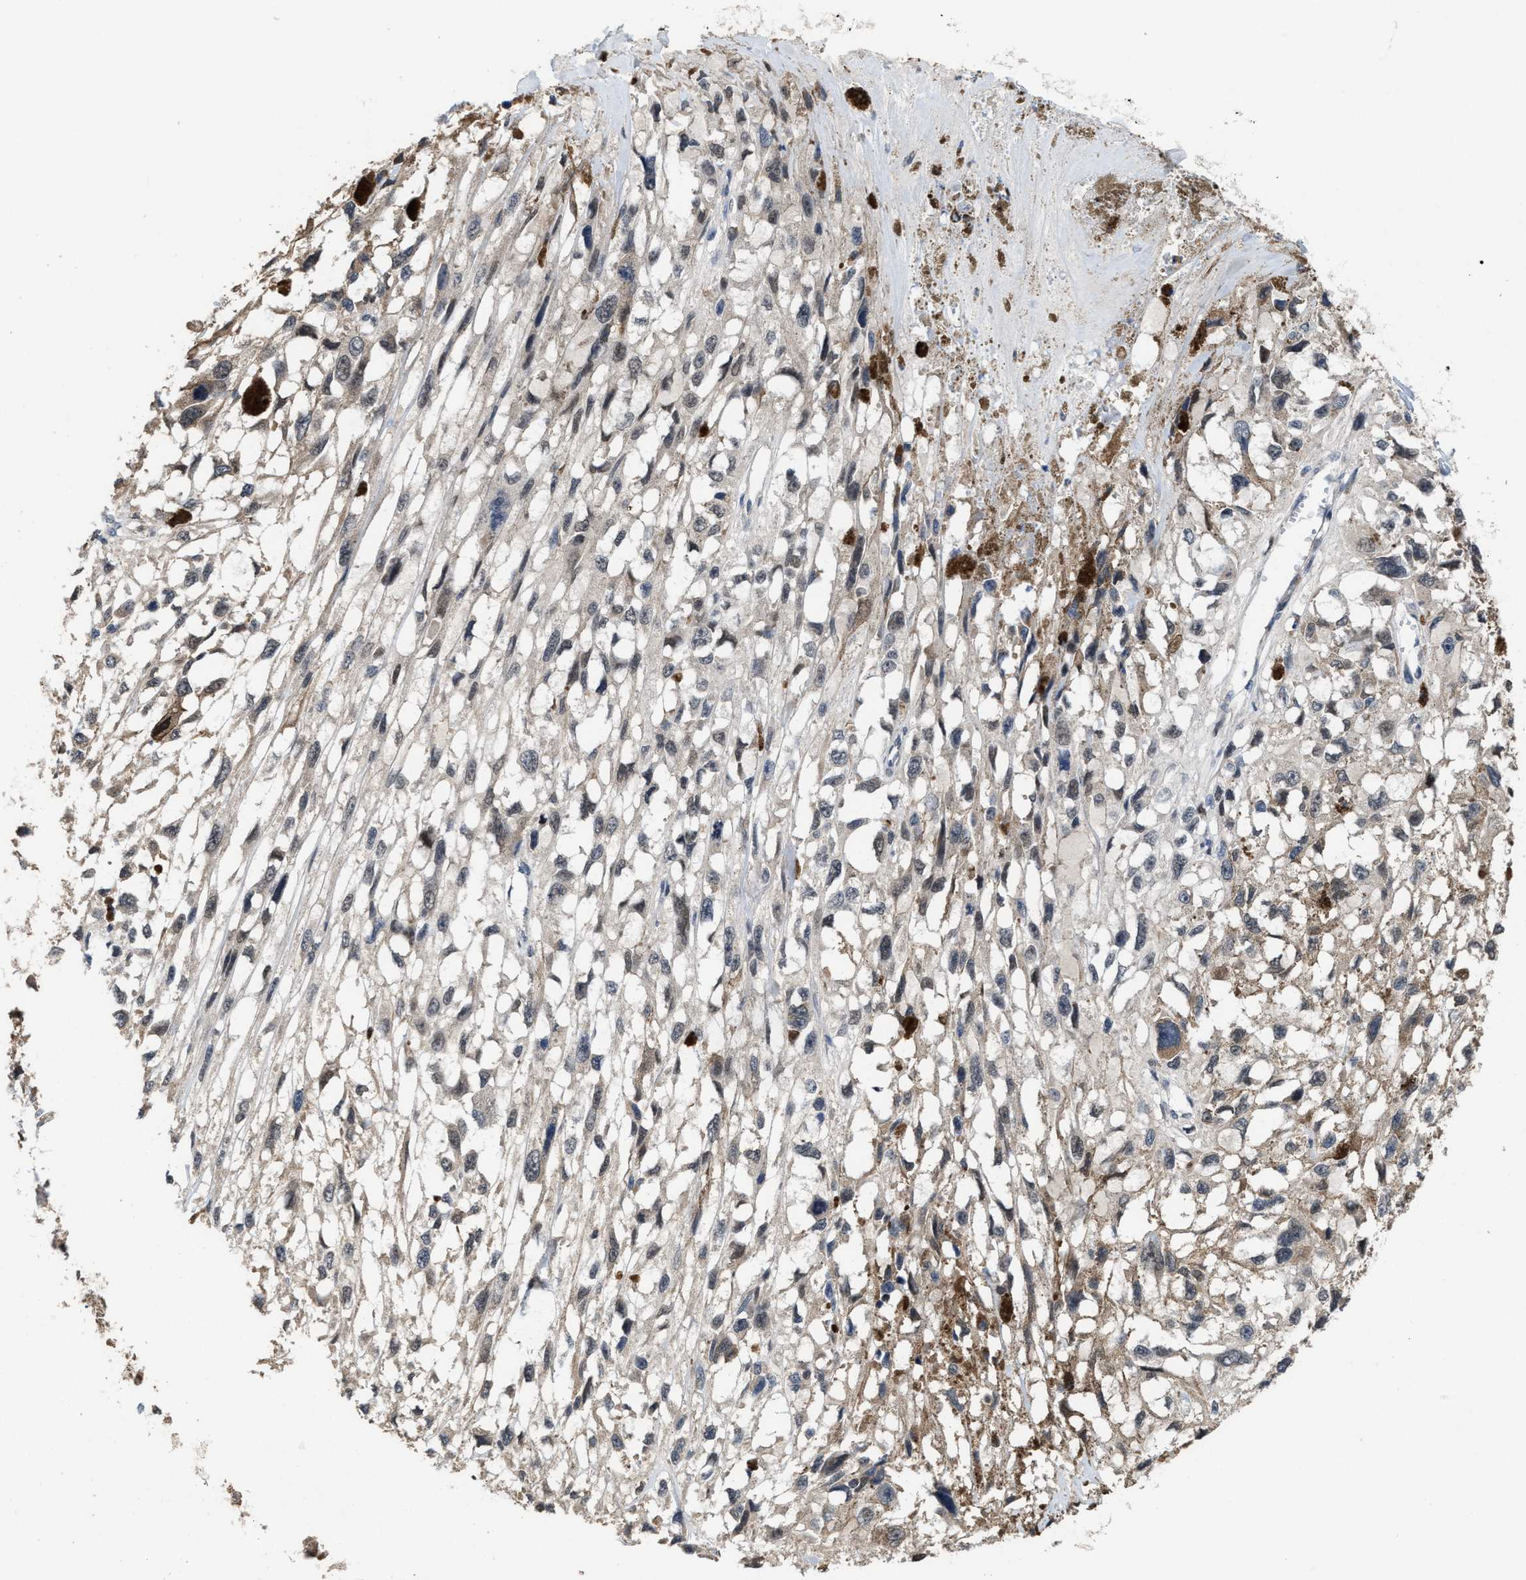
{"staining": {"intensity": "negative", "quantity": "none", "location": "none"}, "tissue": "melanoma", "cell_type": "Tumor cells", "image_type": "cancer", "snomed": [{"axis": "morphology", "description": "Malignant melanoma, Metastatic site"}, {"axis": "topography", "description": "Lymph node"}], "caption": "The immunohistochemistry micrograph has no significant expression in tumor cells of melanoma tissue.", "gene": "ZNF20", "patient": {"sex": "male", "age": 59}}